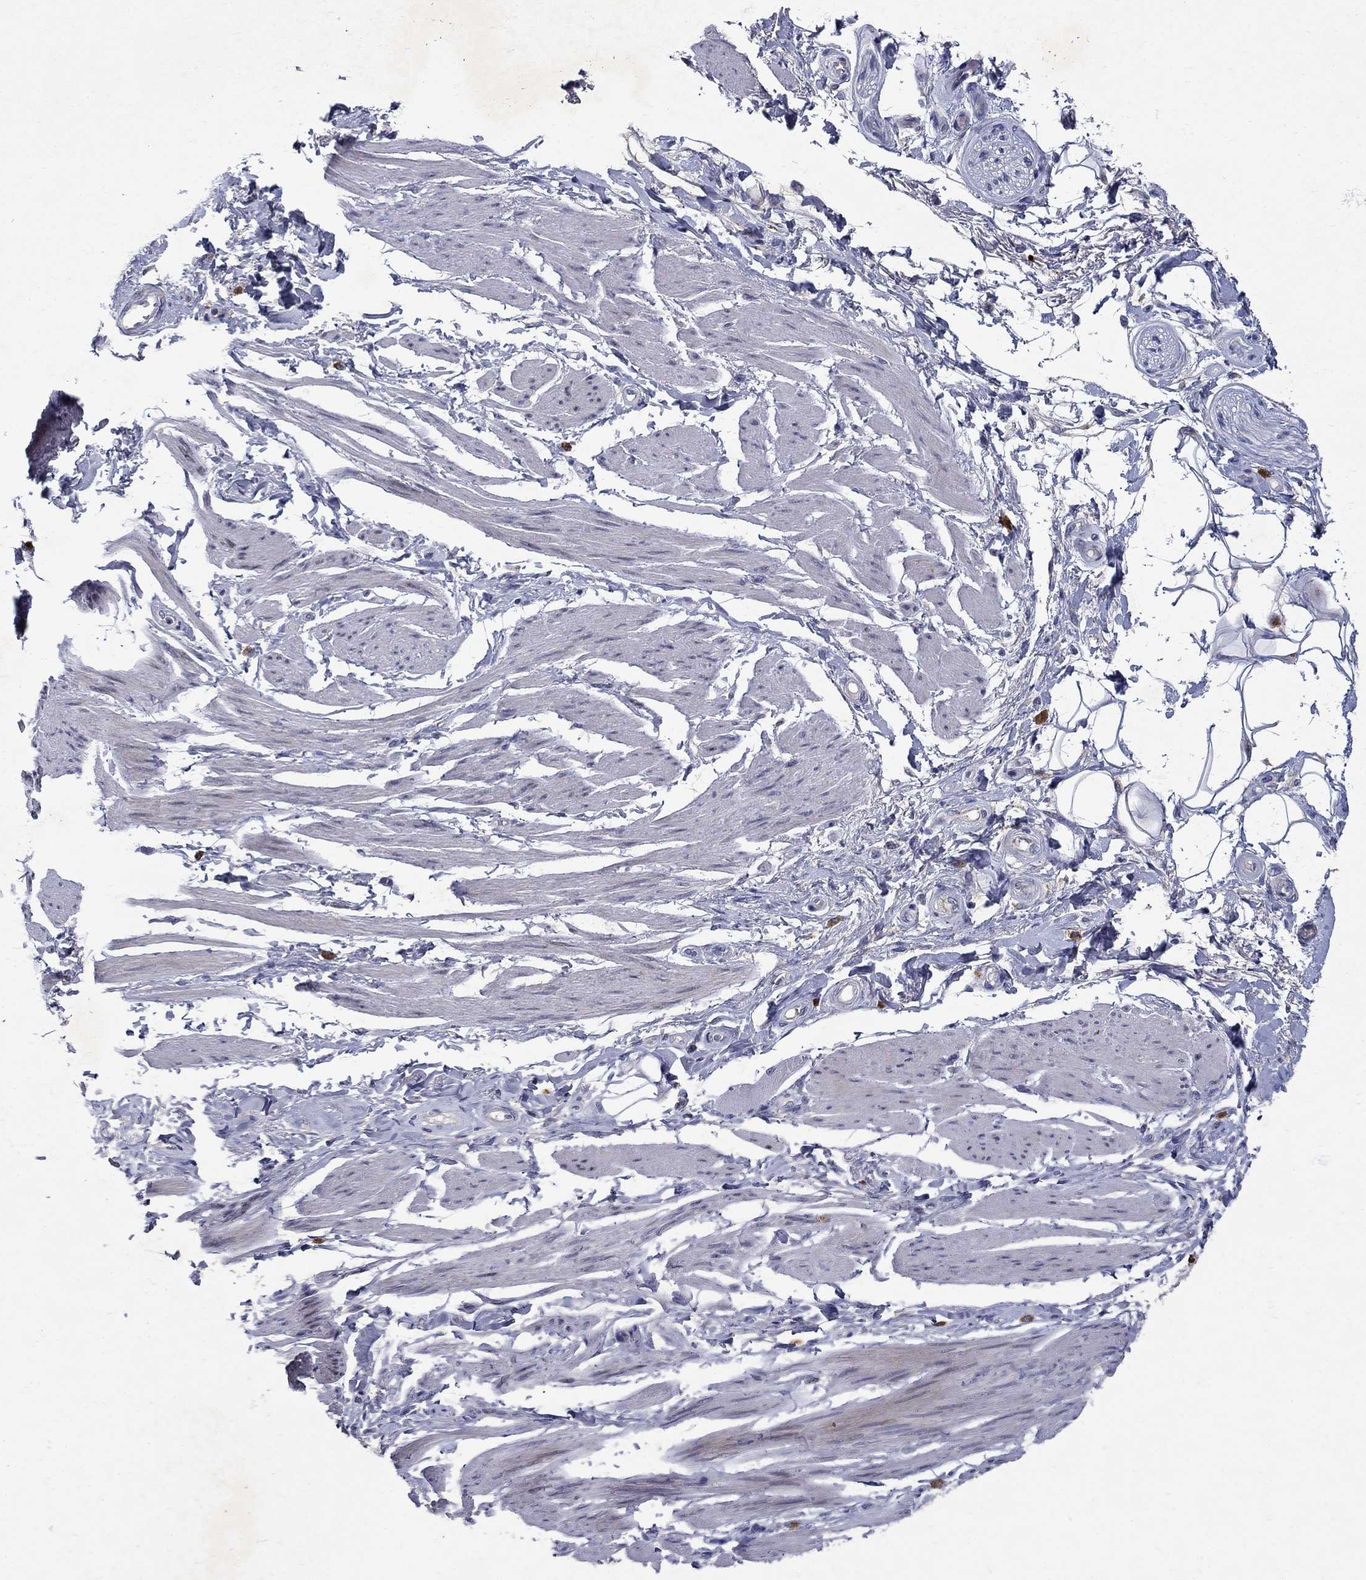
{"staining": {"intensity": "negative", "quantity": "none", "location": "none"}, "tissue": "adipose tissue", "cell_type": "Adipocytes", "image_type": "normal", "snomed": [{"axis": "morphology", "description": "Normal tissue, NOS"}, {"axis": "topography", "description": "Skeletal muscle"}, {"axis": "topography", "description": "Anal"}, {"axis": "topography", "description": "Peripheral nerve tissue"}], "caption": "This is an IHC histopathology image of normal adipose tissue. There is no positivity in adipocytes.", "gene": "STAB2", "patient": {"sex": "male", "age": 53}}